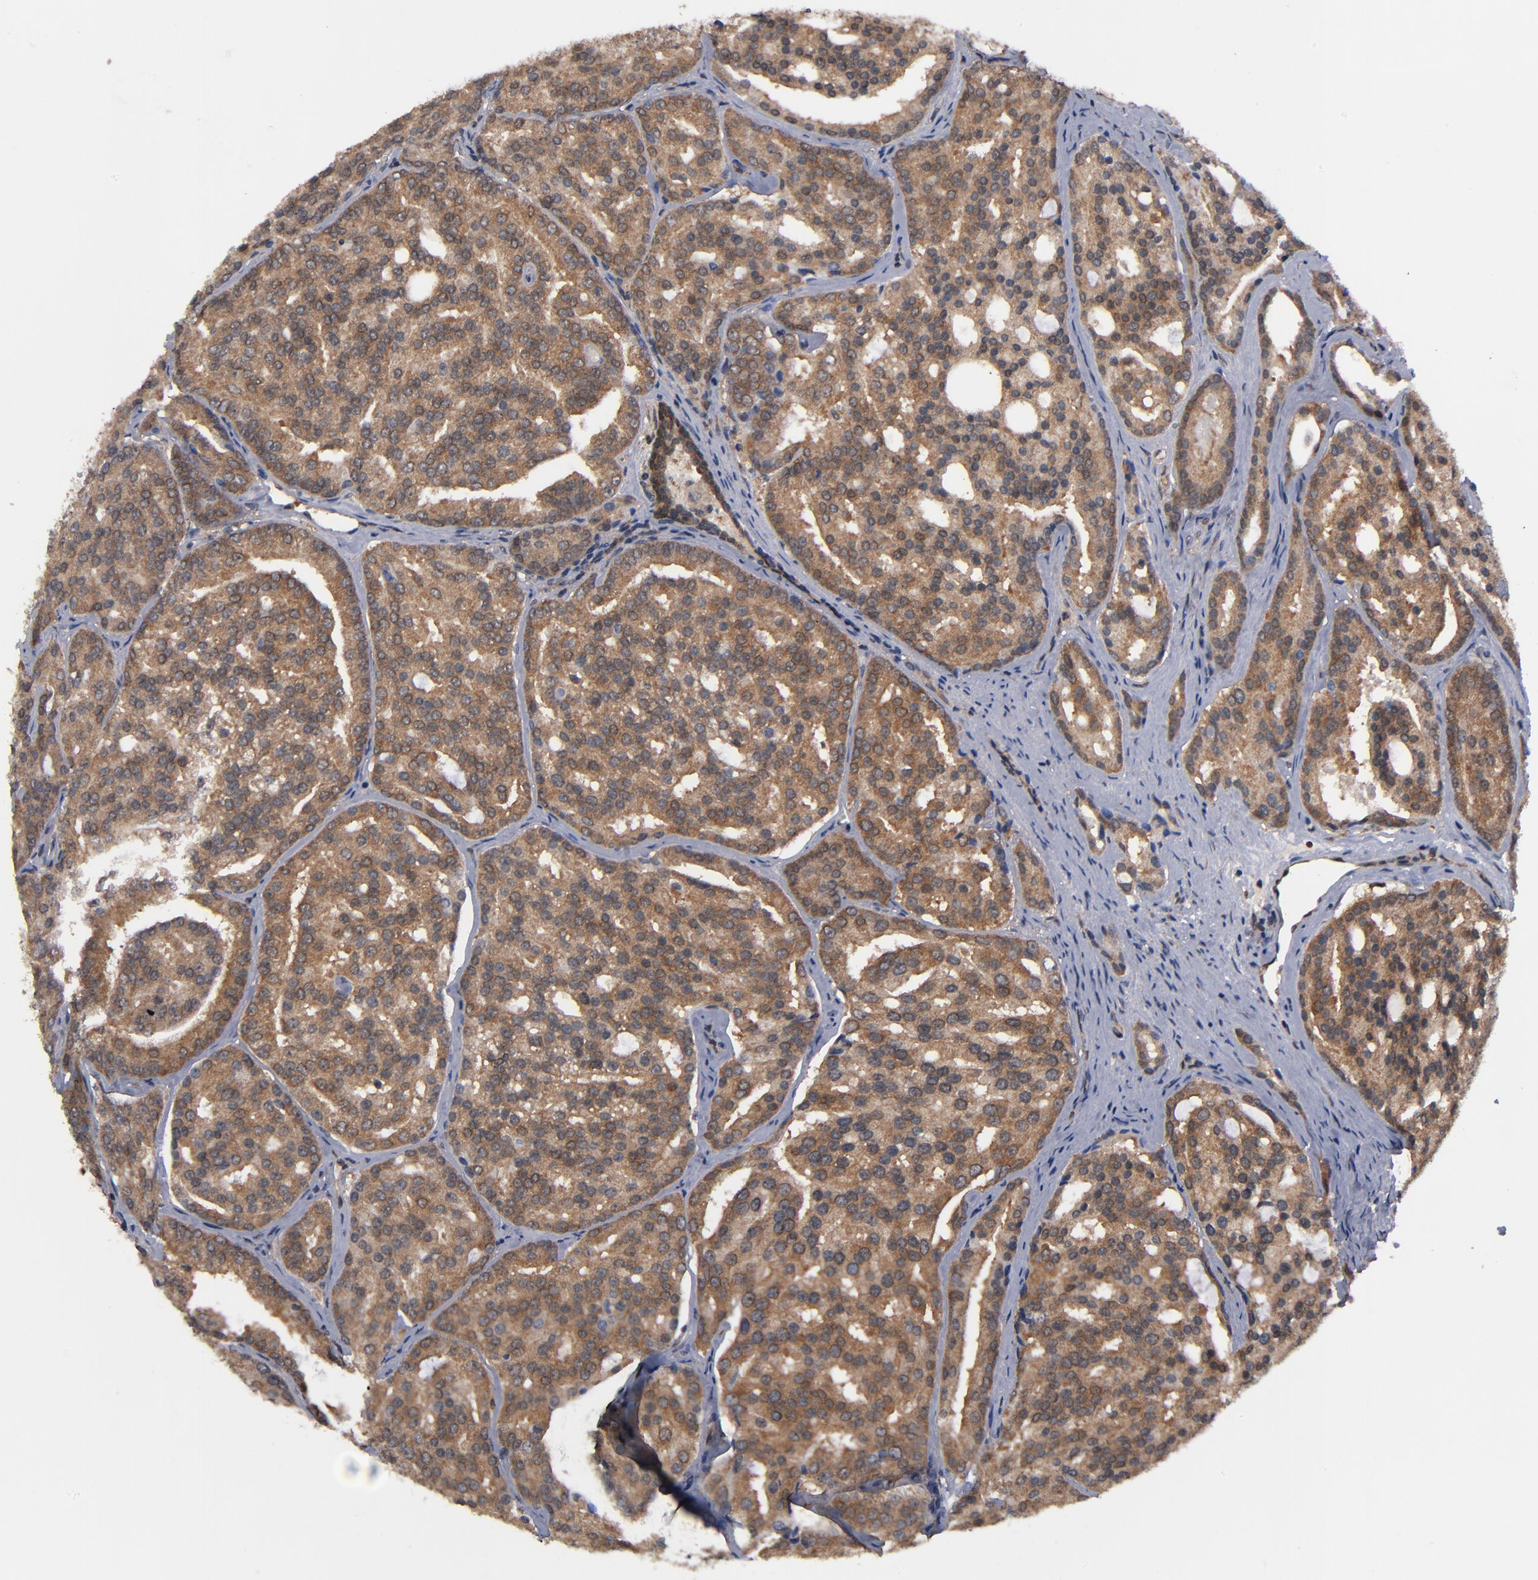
{"staining": {"intensity": "strong", "quantity": ">75%", "location": "cytoplasmic/membranous"}, "tissue": "prostate cancer", "cell_type": "Tumor cells", "image_type": "cancer", "snomed": [{"axis": "morphology", "description": "Adenocarcinoma, High grade"}, {"axis": "topography", "description": "Prostate"}], "caption": "A high-resolution image shows IHC staining of high-grade adenocarcinoma (prostate), which shows strong cytoplasmic/membranous positivity in about >75% of tumor cells.", "gene": "ALG13", "patient": {"sex": "male", "age": 64}}